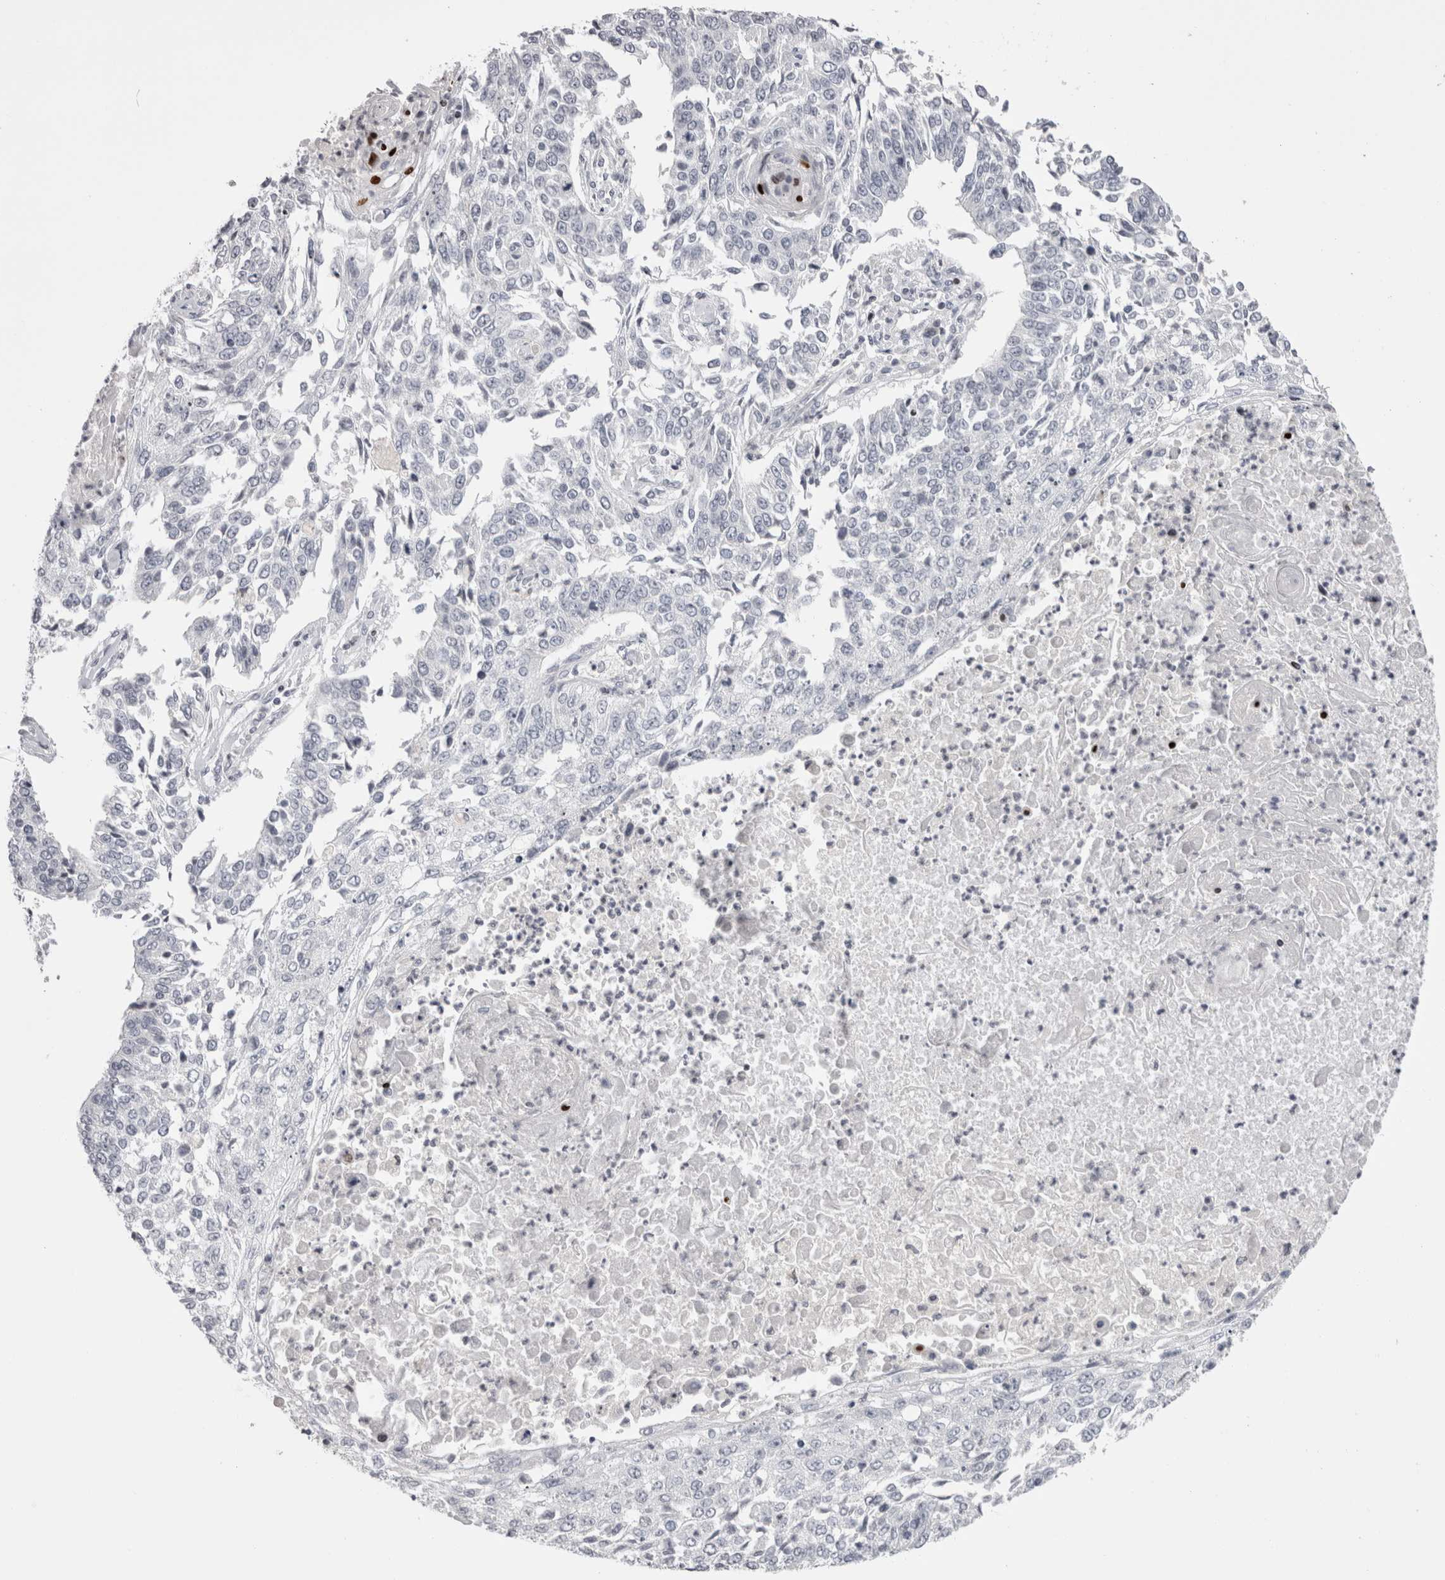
{"staining": {"intensity": "negative", "quantity": "none", "location": "none"}, "tissue": "lung cancer", "cell_type": "Tumor cells", "image_type": "cancer", "snomed": [{"axis": "morphology", "description": "Normal tissue, NOS"}, {"axis": "morphology", "description": "Squamous cell carcinoma, NOS"}, {"axis": "topography", "description": "Cartilage tissue"}, {"axis": "topography", "description": "Bronchus"}, {"axis": "topography", "description": "Lung"}, {"axis": "topography", "description": "Peripheral nerve tissue"}], "caption": "Immunohistochemical staining of lung cancer (squamous cell carcinoma) displays no significant positivity in tumor cells.", "gene": "FNDC8", "patient": {"sex": "female", "age": 49}}